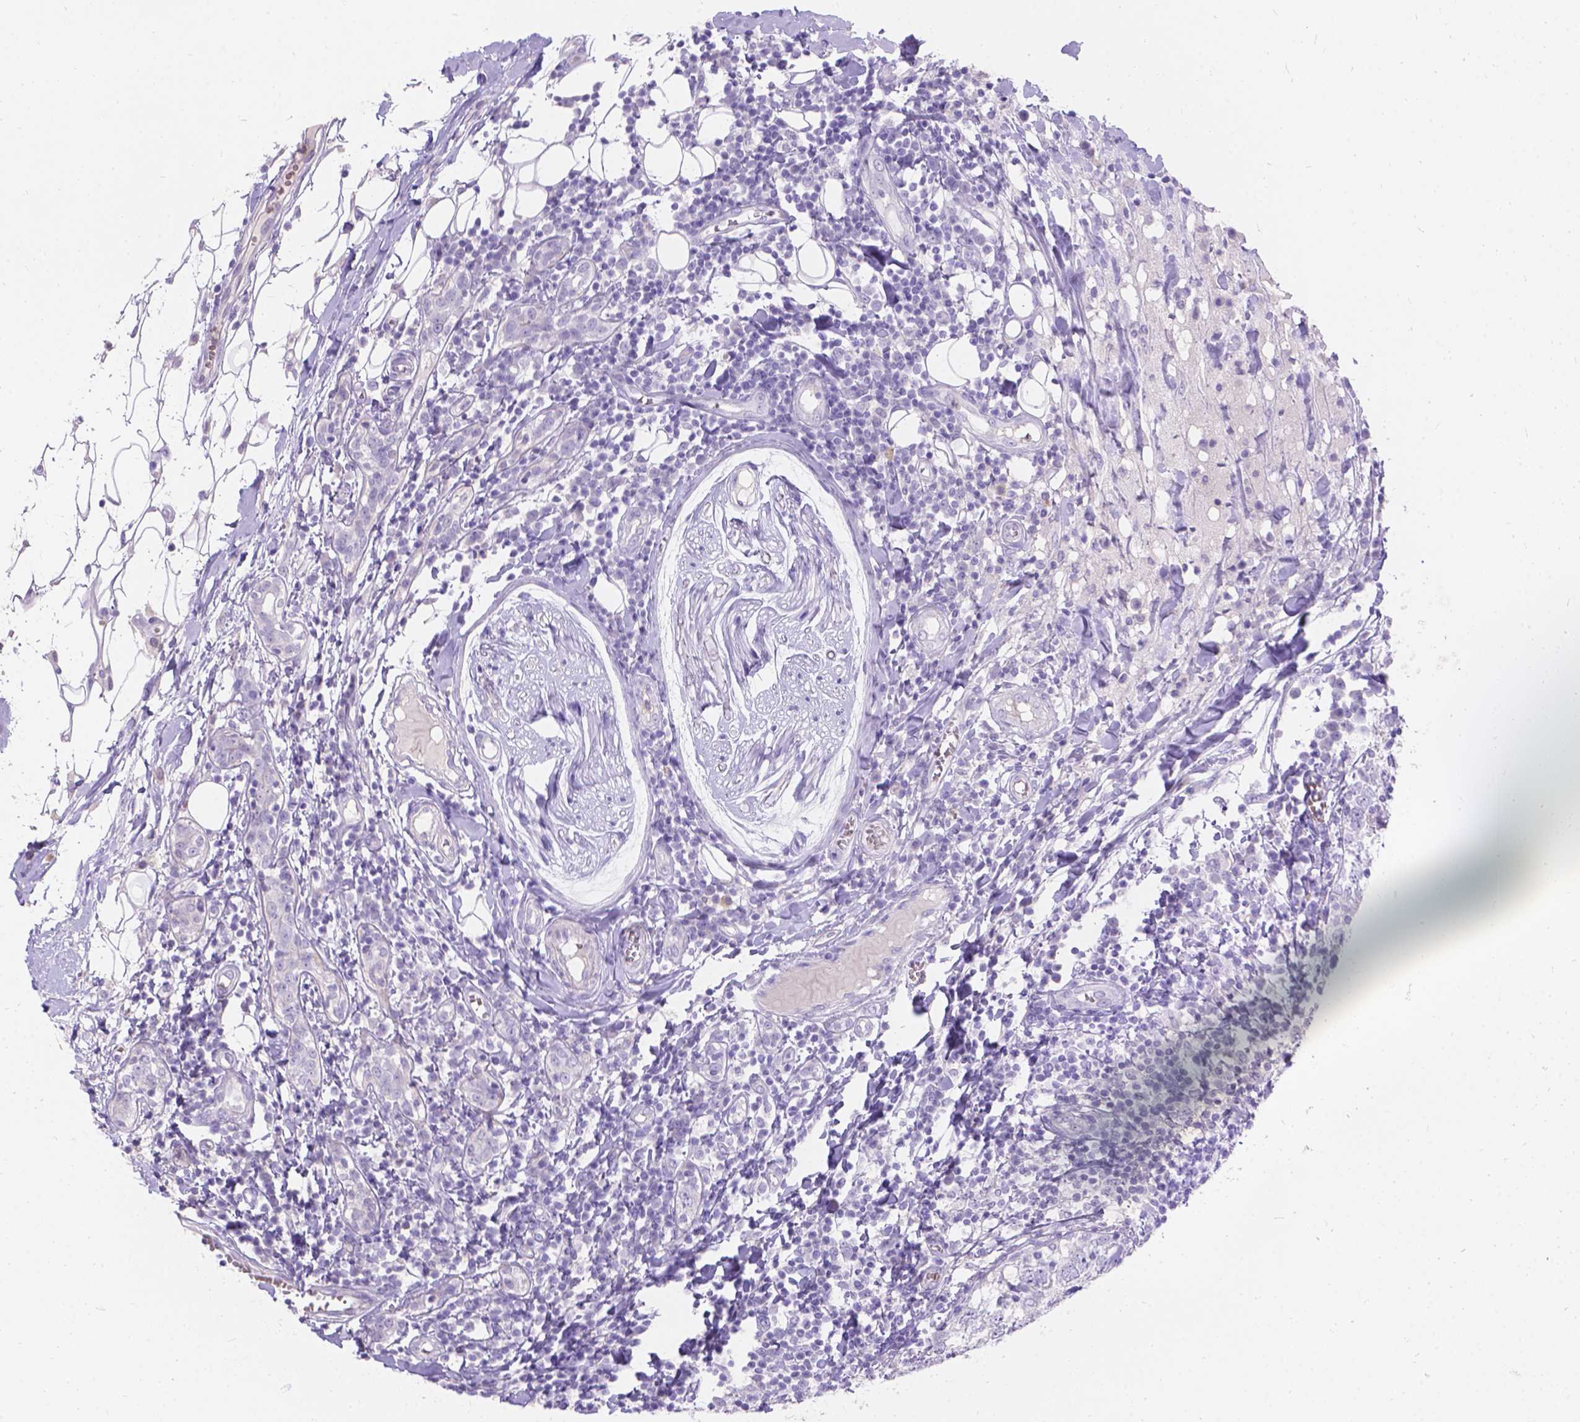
{"staining": {"intensity": "negative", "quantity": "none", "location": "none"}, "tissue": "breast cancer", "cell_type": "Tumor cells", "image_type": "cancer", "snomed": [{"axis": "morphology", "description": "Duct carcinoma"}, {"axis": "topography", "description": "Breast"}], "caption": "Immunohistochemical staining of breast cancer (intraductal carcinoma) demonstrates no significant positivity in tumor cells. (Immunohistochemistry, brightfield microscopy, high magnification).", "gene": "GNRHR", "patient": {"sex": "female", "age": 30}}